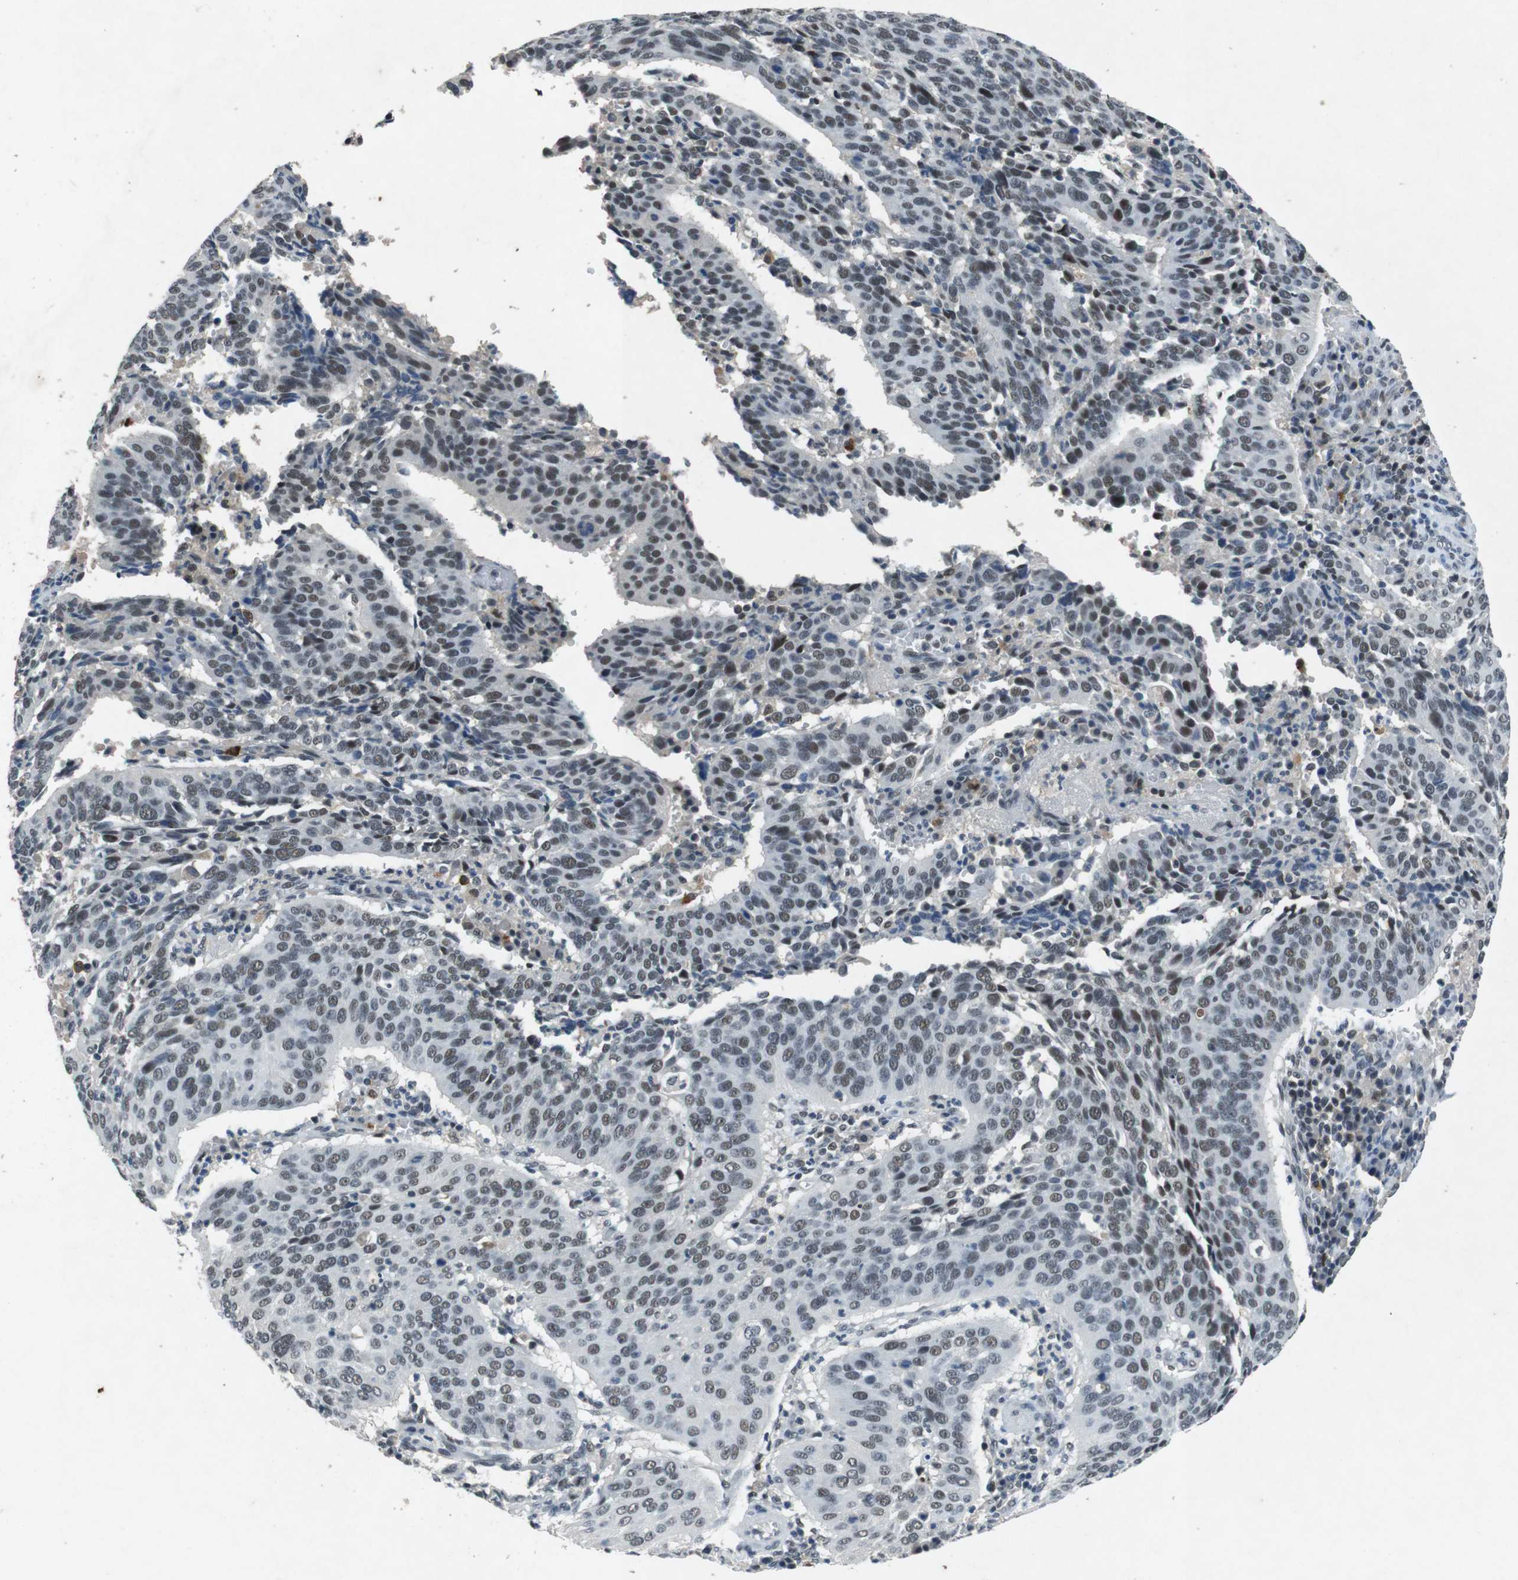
{"staining": {"intensity": "weak", "quantity": "25%-75%", "location": "nuclear"}, "tissue": "cervical cancer", "cell_type": "Tumor cells", "image_type": "cancer", "snomed": [{"axis": "morphology", "description": "Normal tissue, NOS"}, {"axis": "morphology", "description": "Squamous cell carcinoma, NOS"}, {"axis": "topography", "description": "Cervix"}], "caption": "Cervical cancer (squamous cell carcinoma) was stained to show a protein in brown. There is low levels of weak nuclear positivity in about 25%-75% of tumor cells.", "gene": "USP7", "patient": {"sex": "female", "age": 39}}